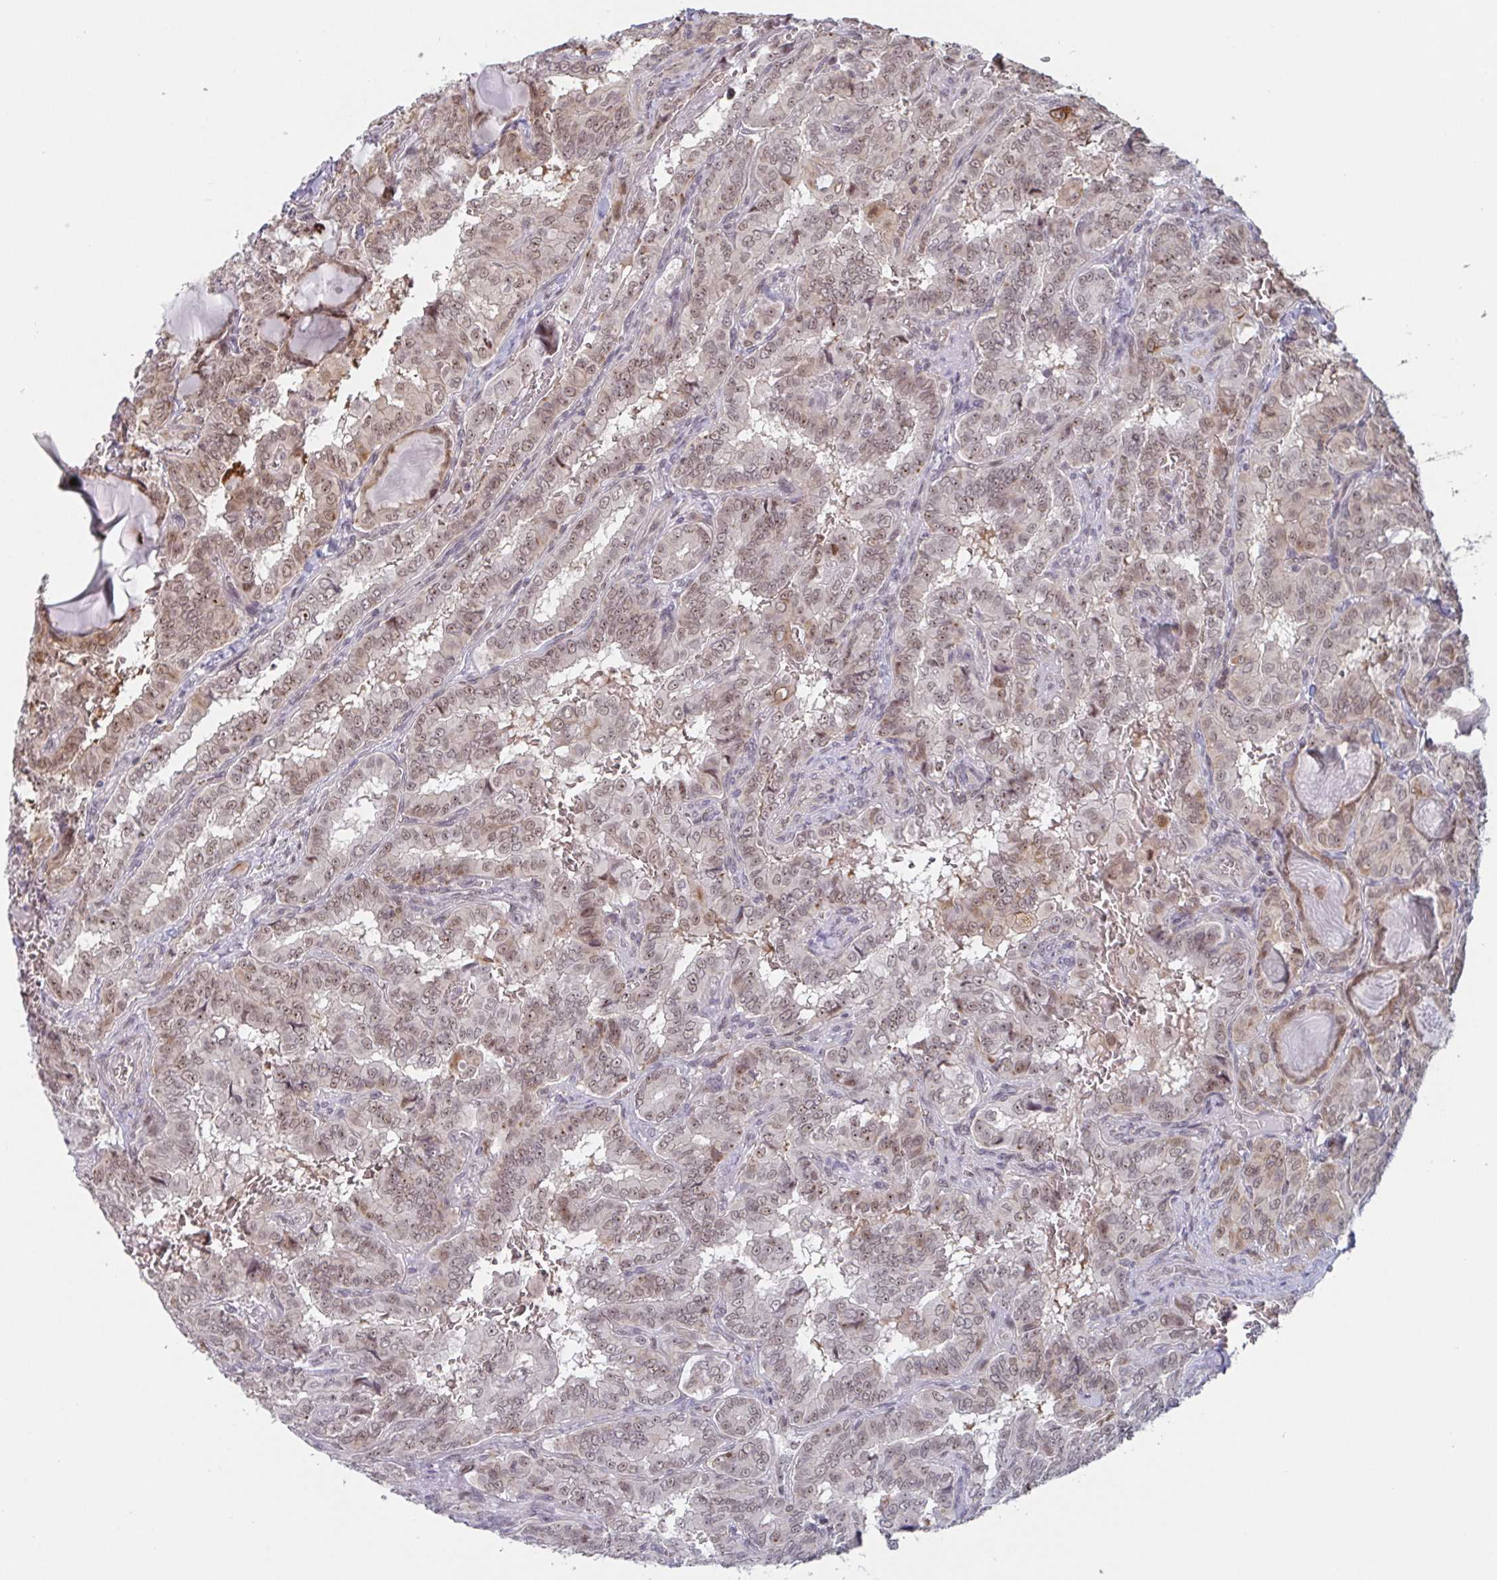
{"staining": {"intensity": "moderate", "quantity": ">75%", "location": "nuclear"}, "tissue": "thyroid cancer", "cell_type": "Tumor cells", "image_type": "cancer", "snomed": [{"axis": "morphology", "description": "Papillary adenocarcinoma, NOS"}, {"axis": "topography", "description": "Thyroid gland"}], "caption": "A high-resolution micrograph shows immunohistochemistry (IHC) staining of papillary adenocarcinoma (thyroid), which demonstrates moderate nuclear expression in approximately >75% of tumor cells.", "gene": "NLRP13", "patient": {"sex": "female", "age": 46}}